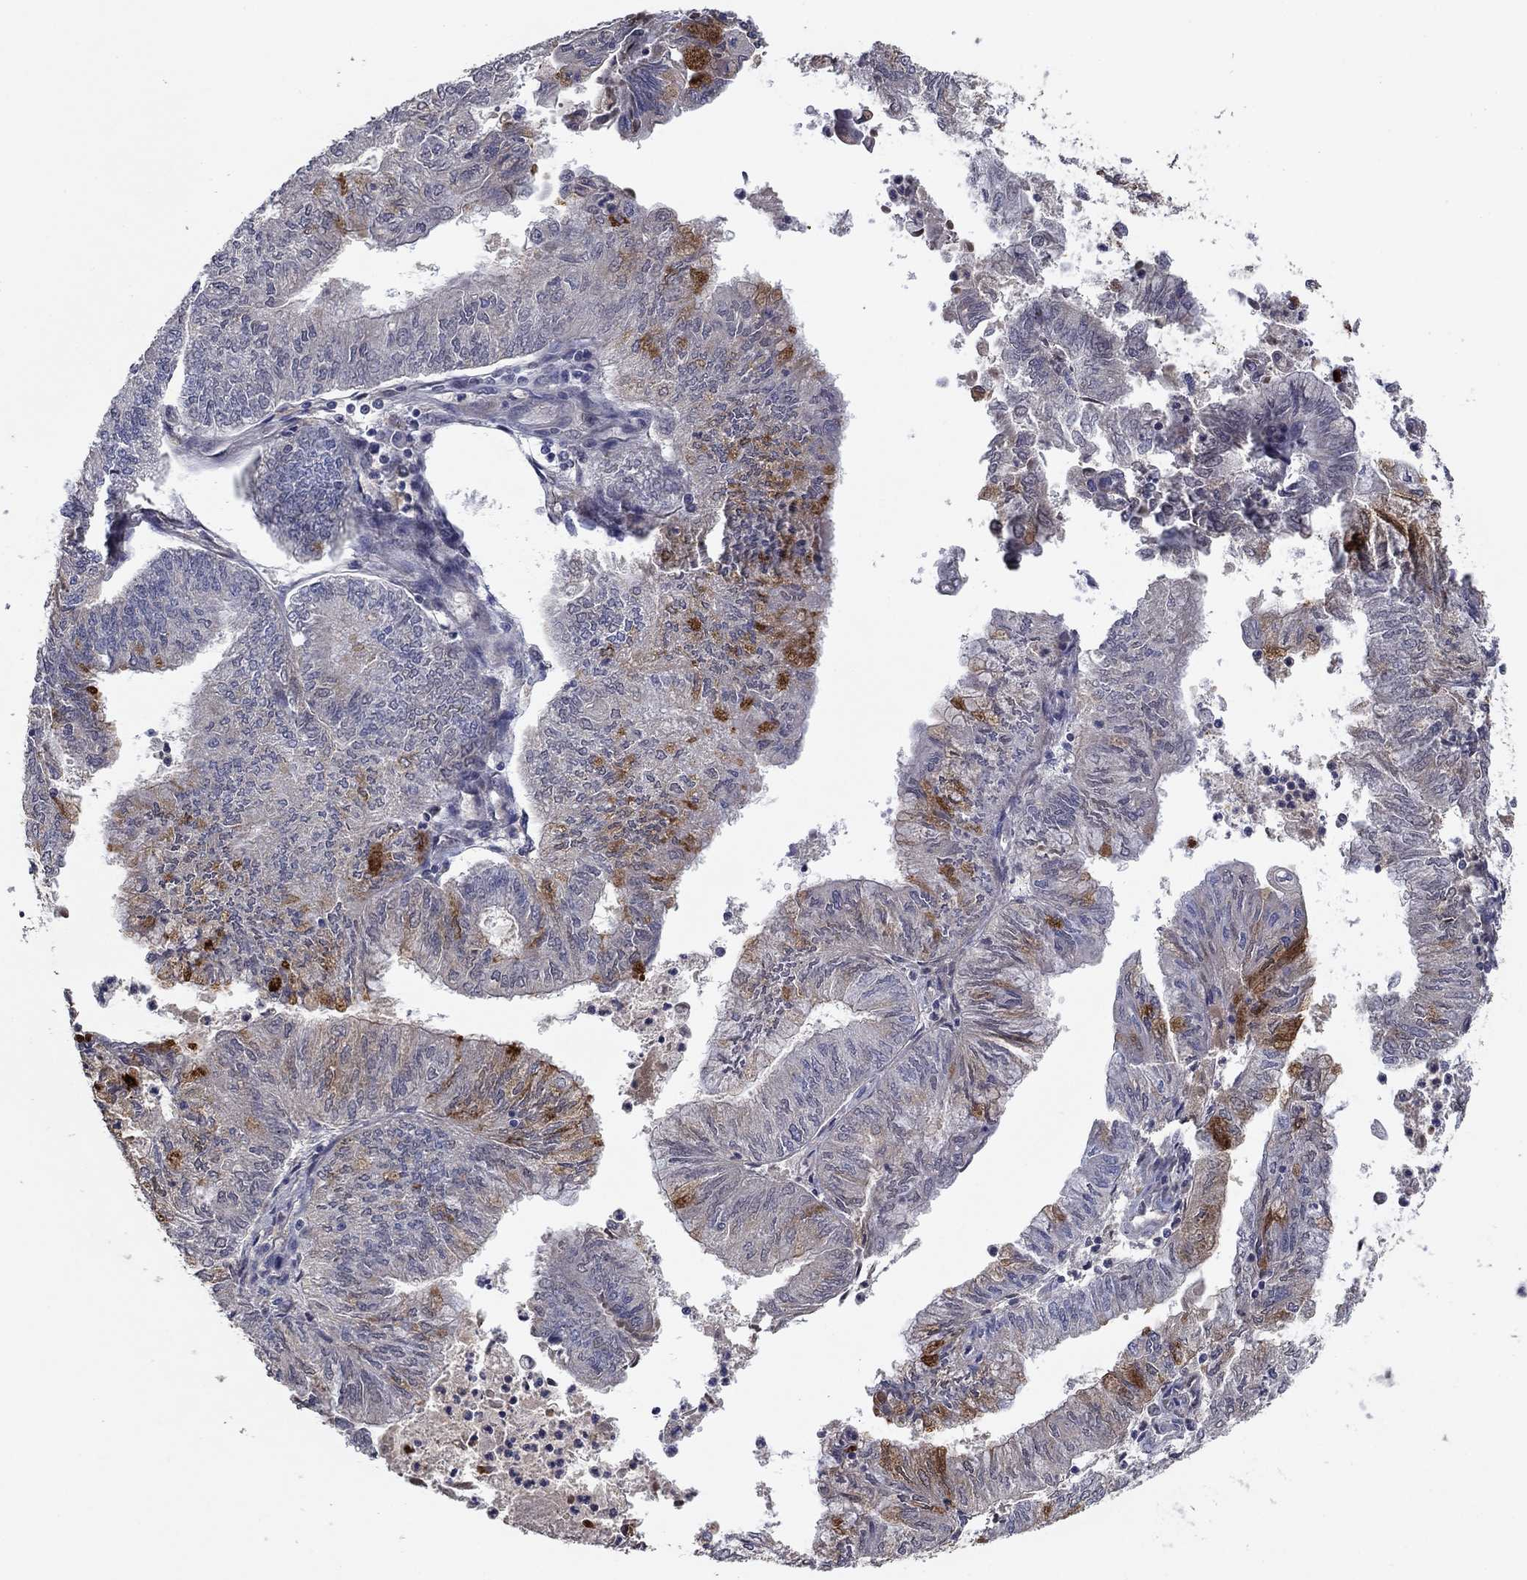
{"staining": {"intensity": "strong", "quantity": "<25%", "location": "cytoplasmic/membranous"}, "tissue": "endometrial cancer", "cell_type": "Tumor cells", "image_type": "cancer", "snomed": [{"axis": "morphology", "description": "Adenocarcinoma, NOS"}, {"axis": "topography", "description": "Endometrium"}], "caption": "Immunohistochemical staining of endometrial cancer (adenocarcinoma) shows medium levels of strong cytoplasmic/membranous positivity in approximately <25% of tumor cells.", "gene": "PTGDS", "patient": {"sex": "female", "age": 59}}